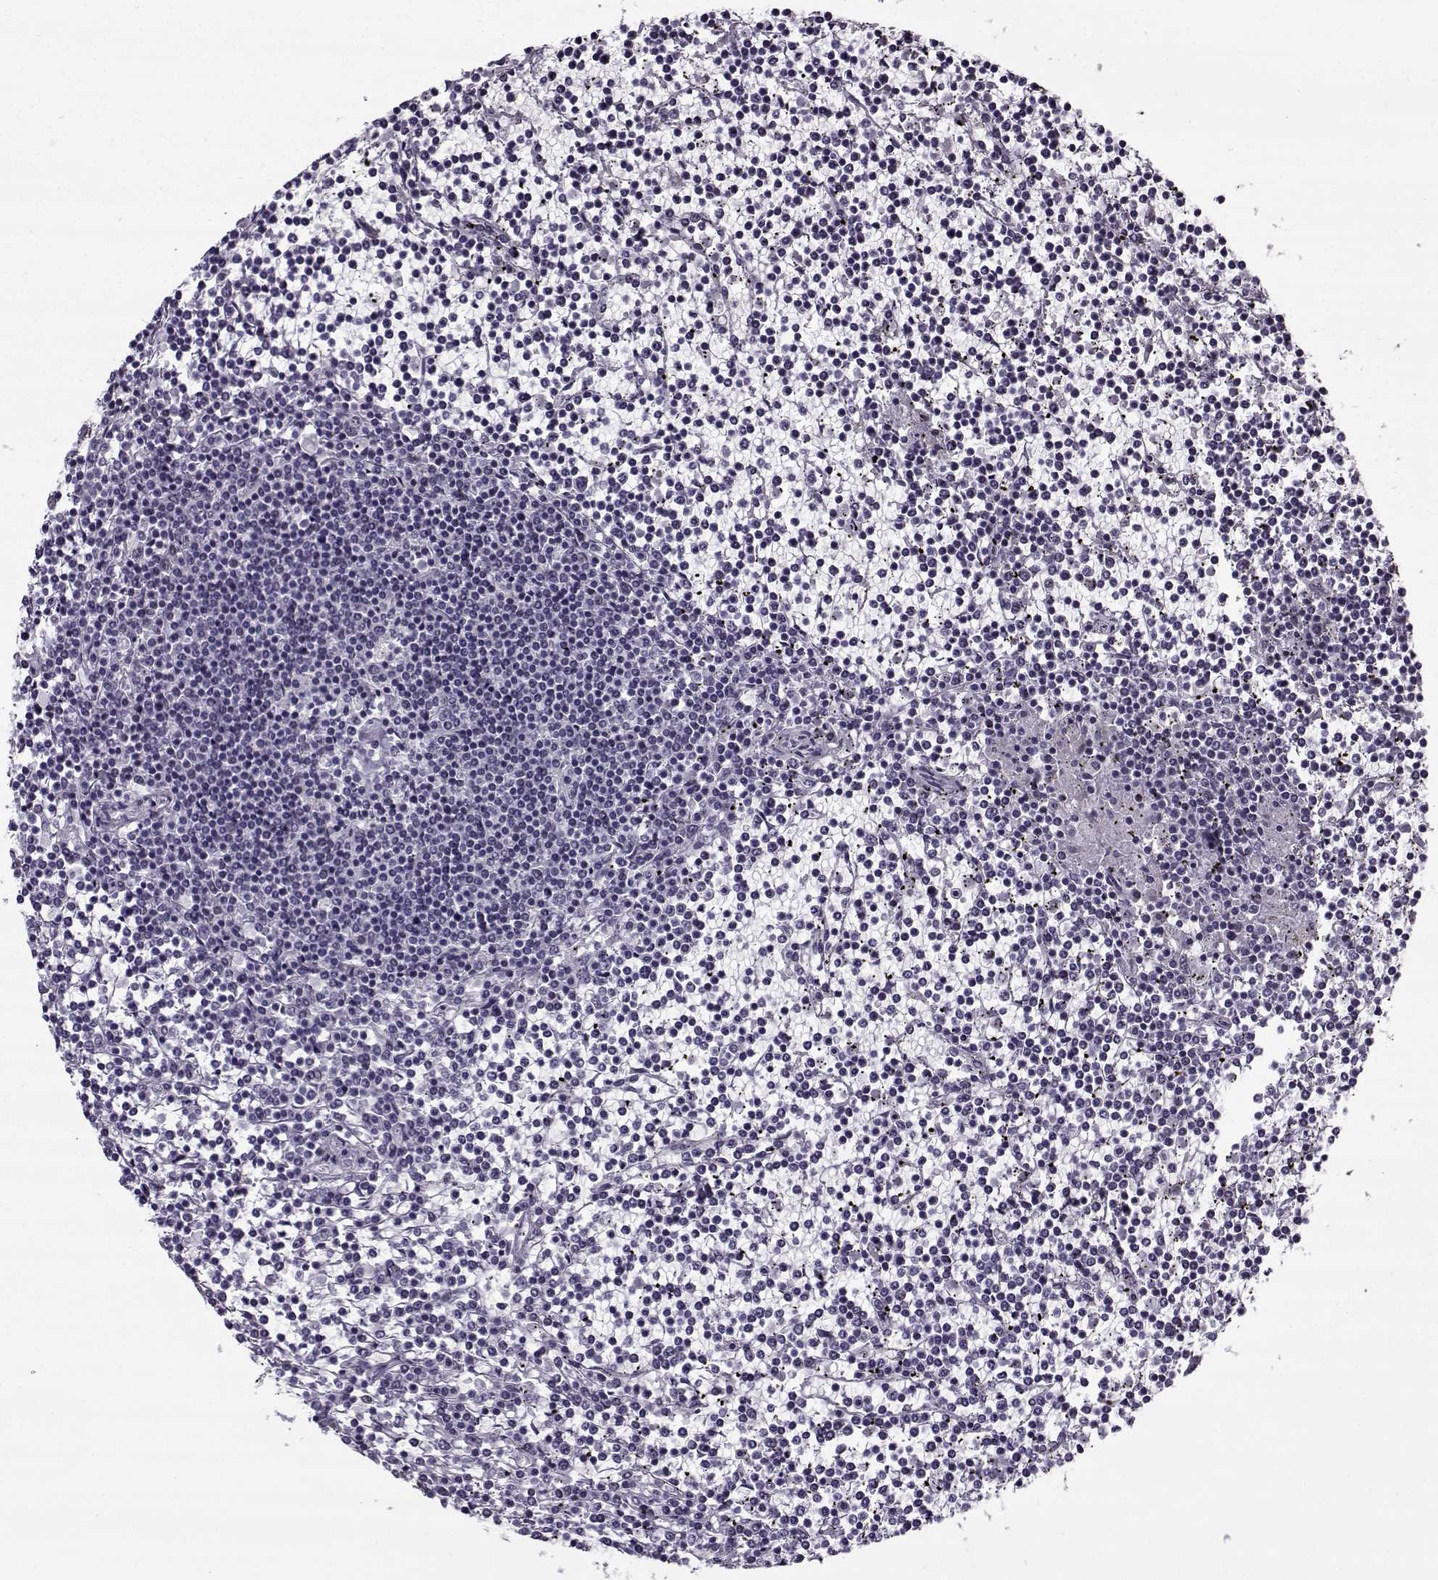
{"staining": {"intensity": "negative", "quantity": "none", "location": "none"}, "tissue": "lymphoma", "cell_type": "Tumor cells", "image_type": "cancer", "snomed": [{"axis": "morphology", "description": "Malignant lymphoma, non-Hodgkin's type, Low grade"}, {"axis": "topography", "description": "Spleen"}], "caption": "The image shows no staining of tumor cells in low-grade malignant lymphoma, non-Hodgkin's type.", "gene": "PRMT8", "patient": {"sex": "female", "age": 19}}